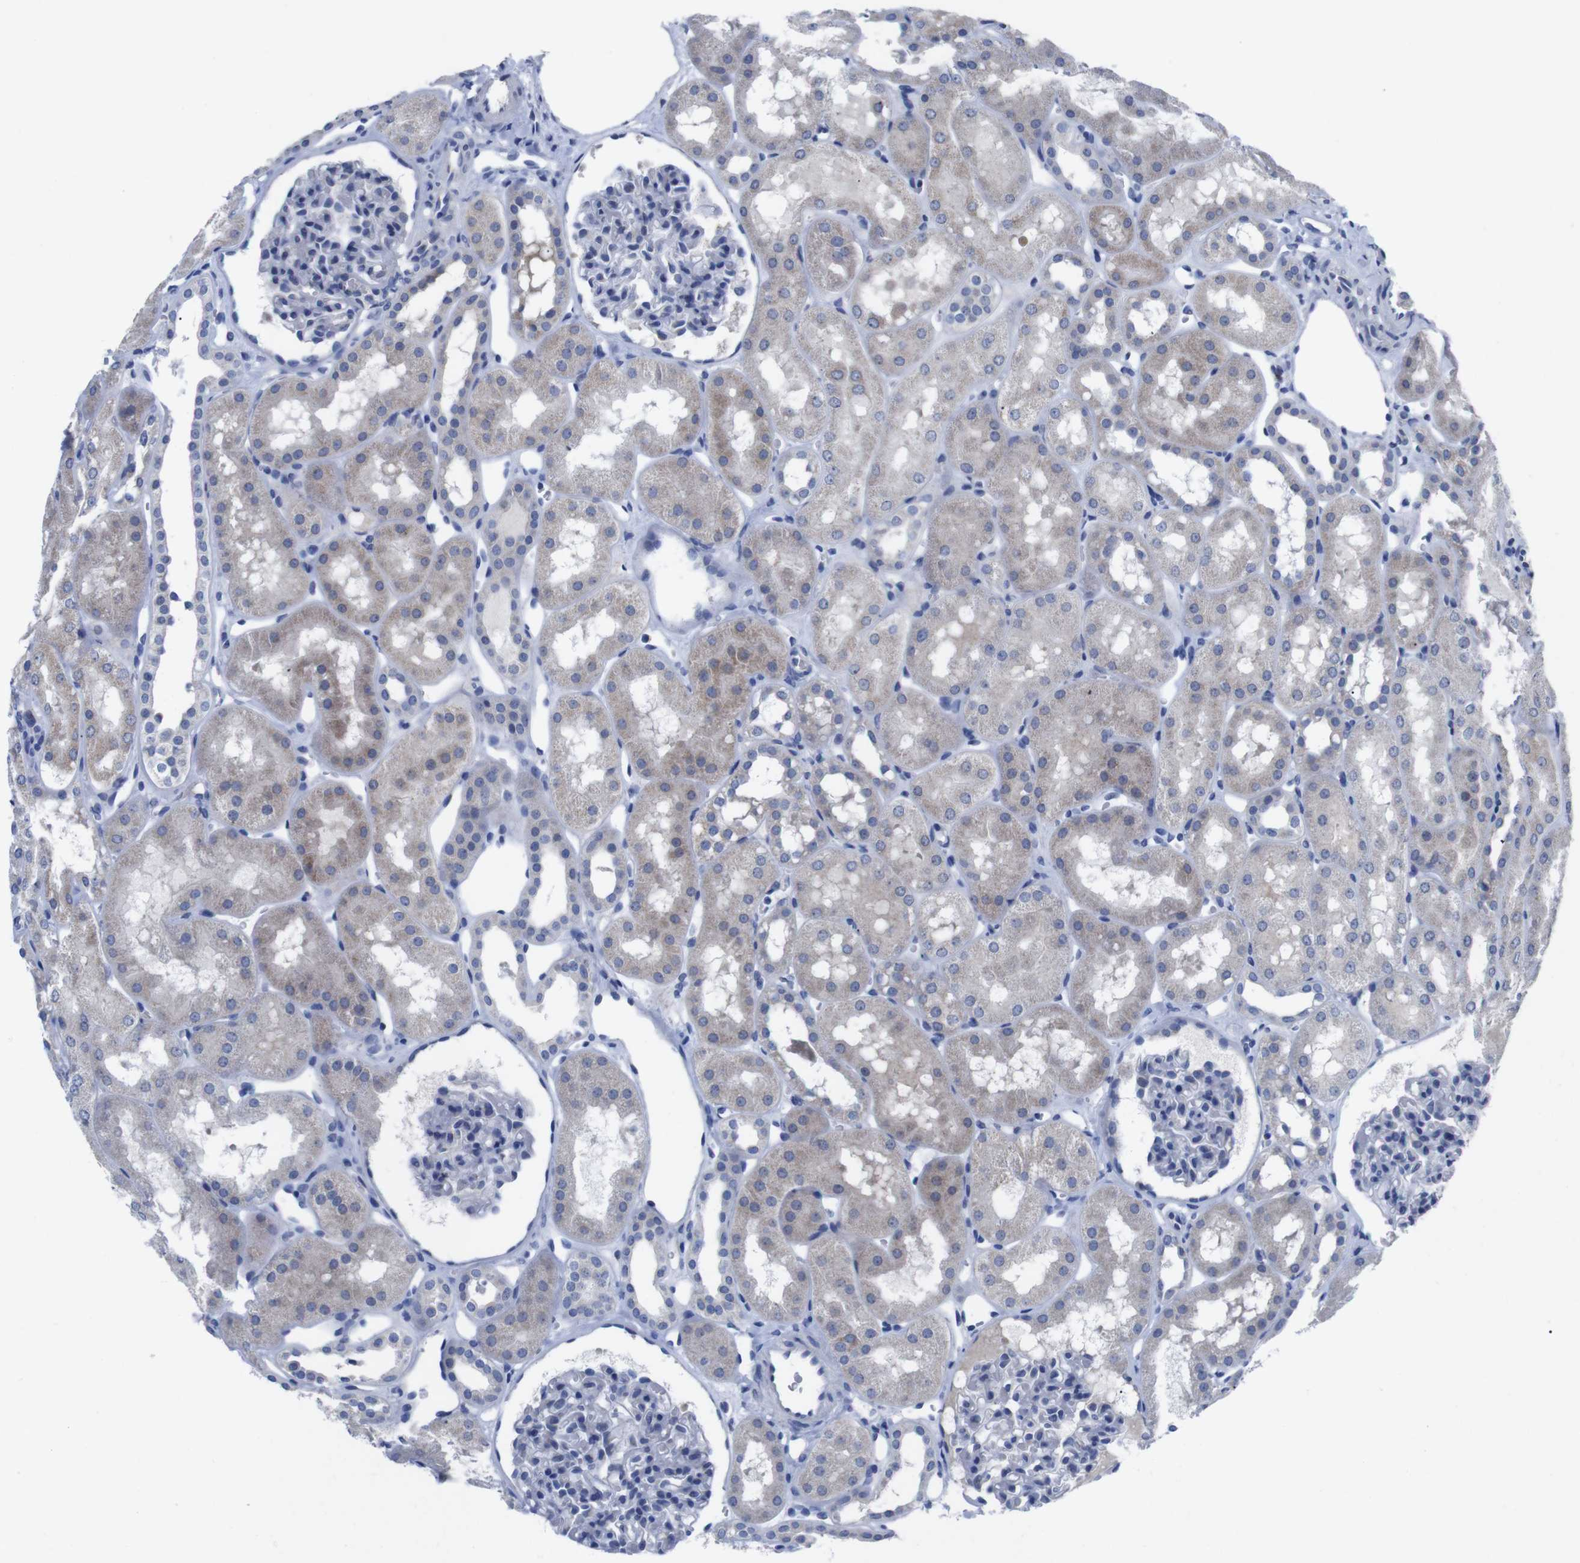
{"staining": {"intensity": "negative", "quantity": "none", "location": "none"}, "tissue": "kidney", "cell_type": "Cells in glomeruli", "image_type": "normal", "snomed": [{"axis": "morphology", "description": "Normal tissue, NOS"}, {"axis": "topography", "description": "Kidney"}, {"axis": "topography", "description": "Urinary bladder"}], "caption": "Normal kidney was stained to show a protein in brown. There is no significant expression in cells in glomeruli.", "gene": "IRF4", "patient": {"sex": "male", "age": 16}}